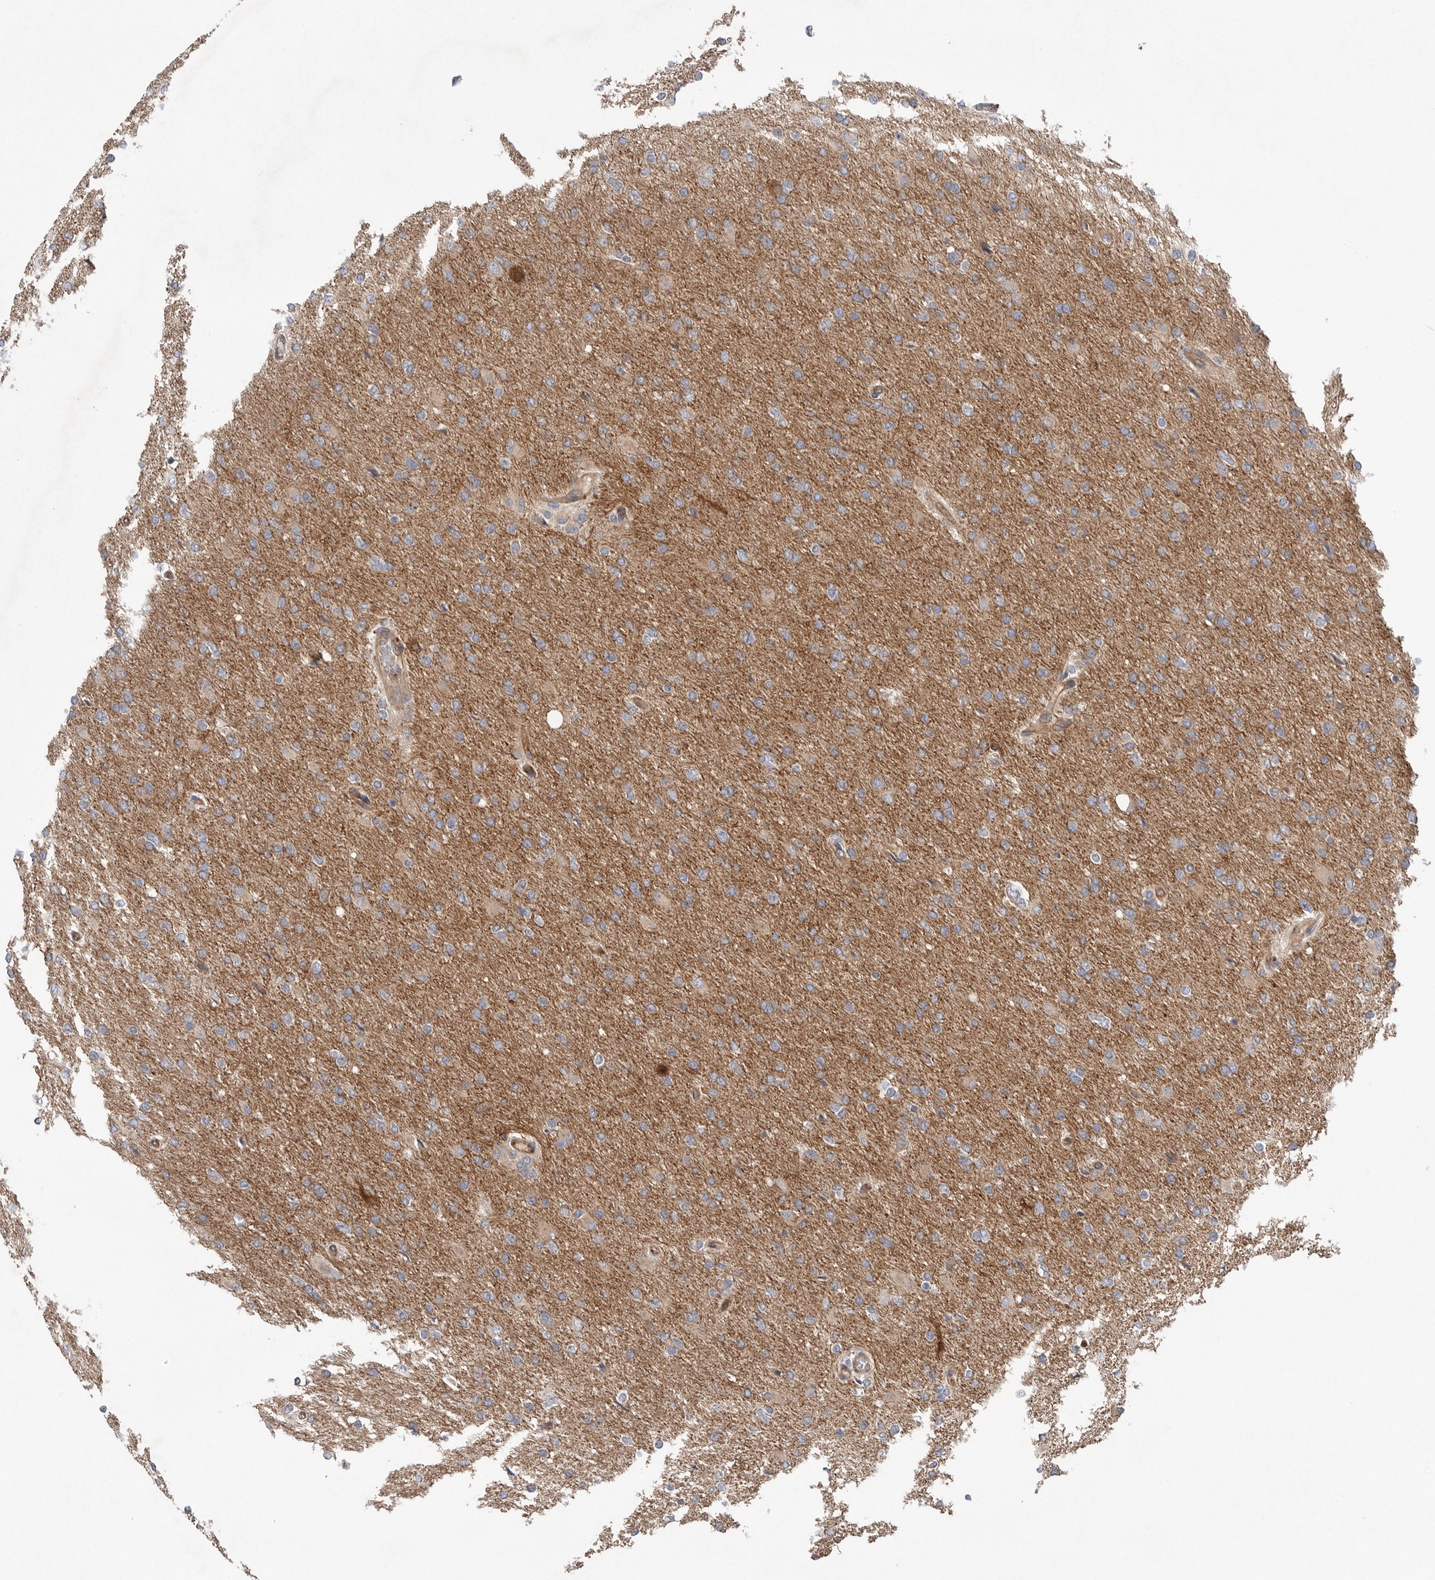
{"staining": {"intensity": "weak", "quantity": "<25%", "location": "cytoplasmic/membranous"}, "tissue": "glioma", "cell_type": "Tumor cells", "image_type": "cancer", "snomed": [{"axis": "morphology", "description": "Glioma, malignant, High grade"}, {"axis": "topography", "description": "Cerebral cortex"}], "caption": "Immunohistochemistry (IHC) of glioma reveals no positivity in tumor cells.", "gene": "PRKCH", "patient": {"sex": "female", "age": 36}}